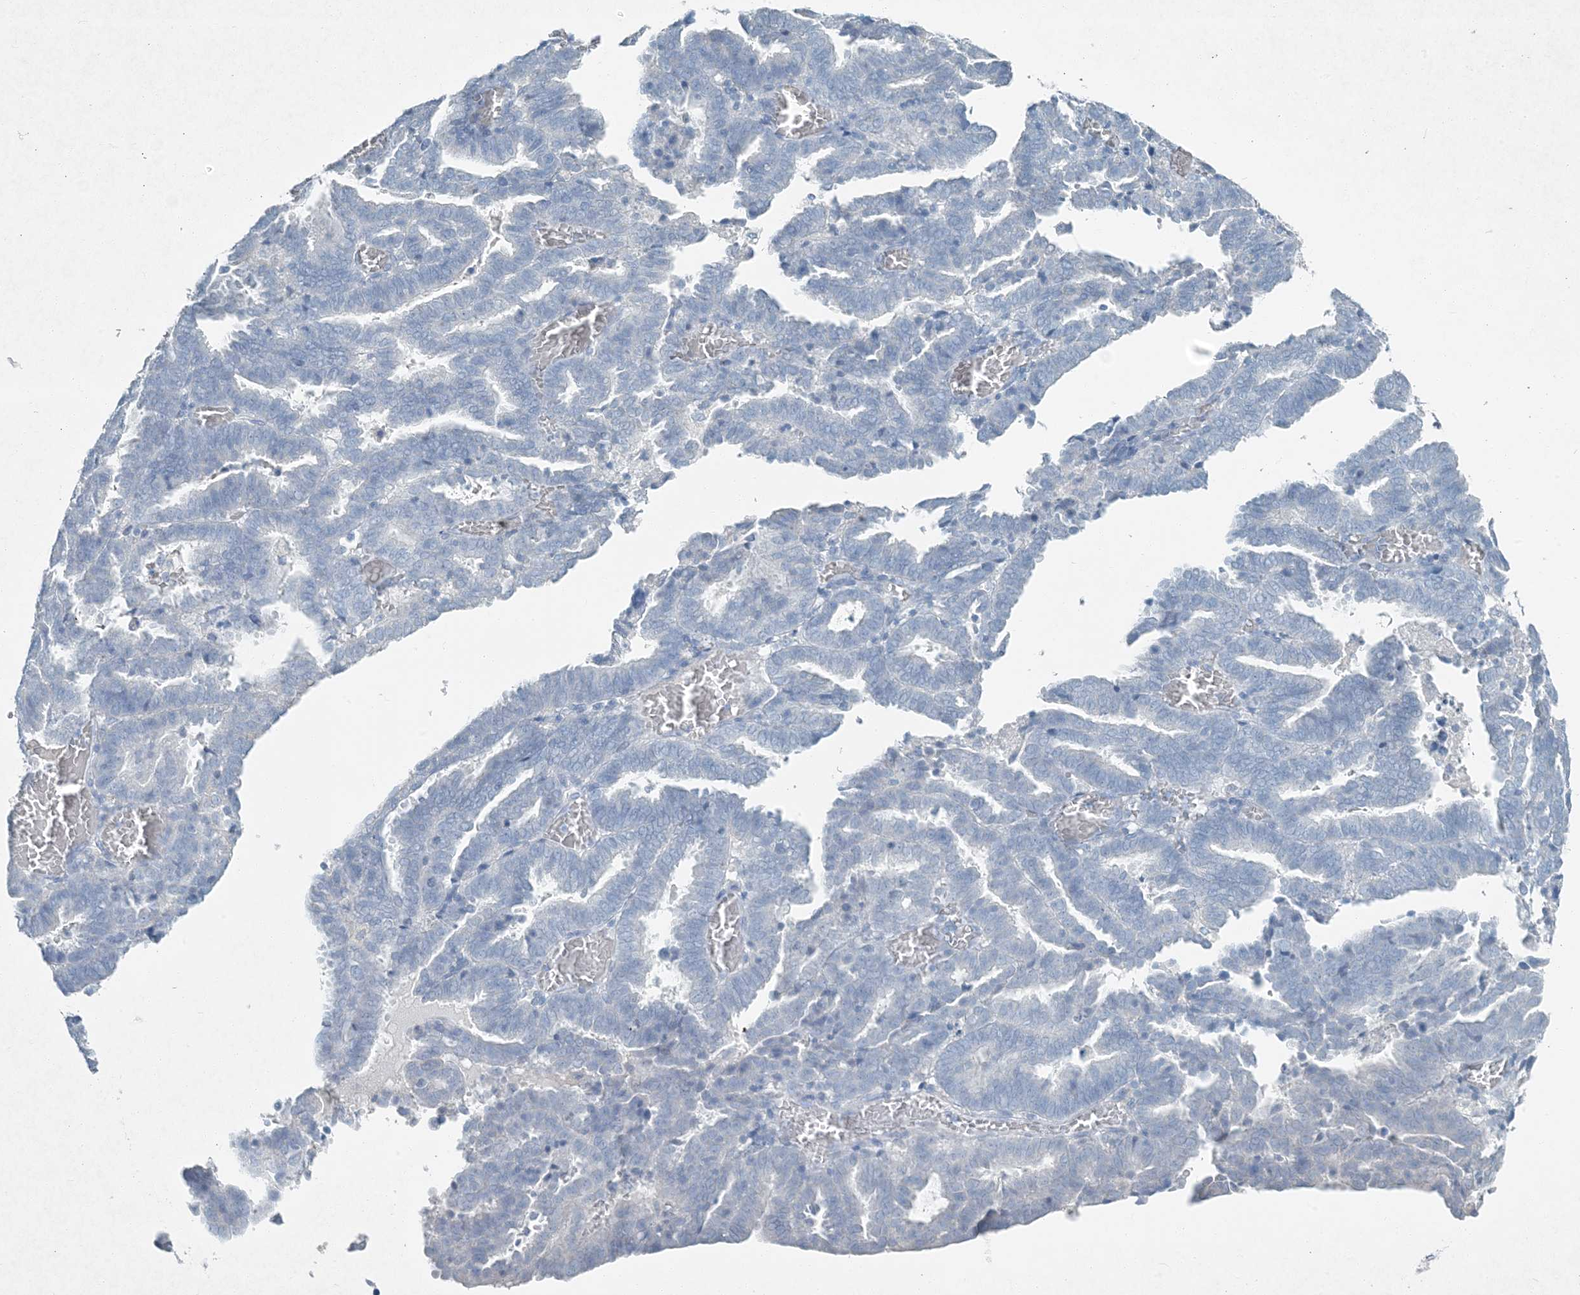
{"staining": {"intensity": "negative", "quantity": "none", "location": "none"}, "tissue": "endometrial cancer", "cell_type": "Tumor cells", "image_type": "cancer", "snomed": [{"axis": "morphology", "description": "Adenocarcinoma, NOS"}, {"axis": "topography", "description": "Uterus"}], "caption": "Immunohistochemical staining of endometrial cancer reveals no significant staining in tumor cells.", "gene": "PGM5", "patient": {"sex": "female", "age": 83}}